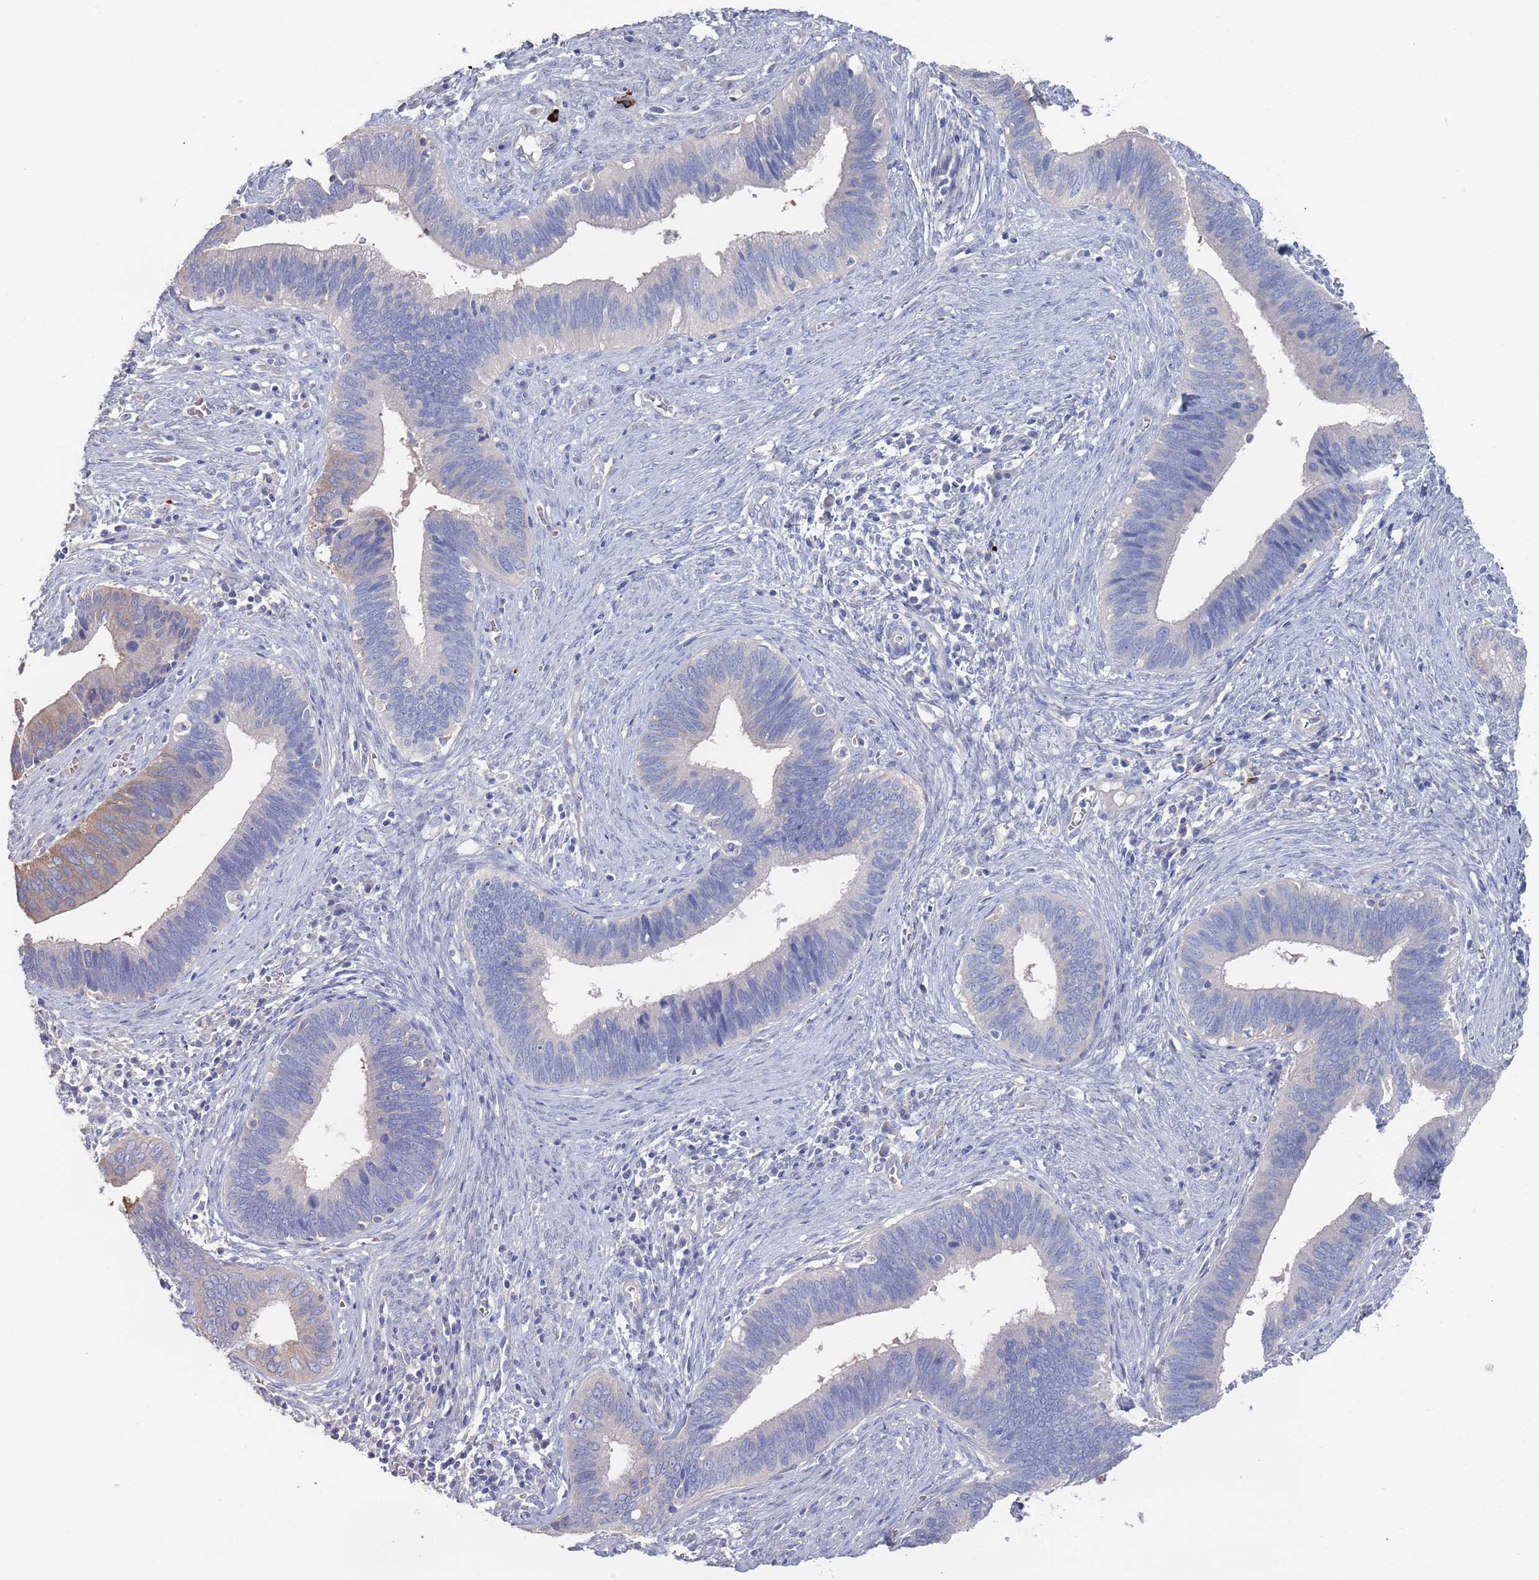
{"staining": {"intensity": "weak", "quantity": "<25%", "location": "cytoplasmic/membranous"}, "tissue": "cervical cancer", "cell_type": "Tumor cells", "image_type": "cancer", "snomed": [{"axis": "morphology", "description": "Adenocarcinoma, NOS"}, {"axis": "topography", "description": "Cervix"}], "caption": "Tumor cells are negative for protein expression in human cervical cancer.", "gene": "TMCO3", "patient": {"sex": "female", "age": 42}}